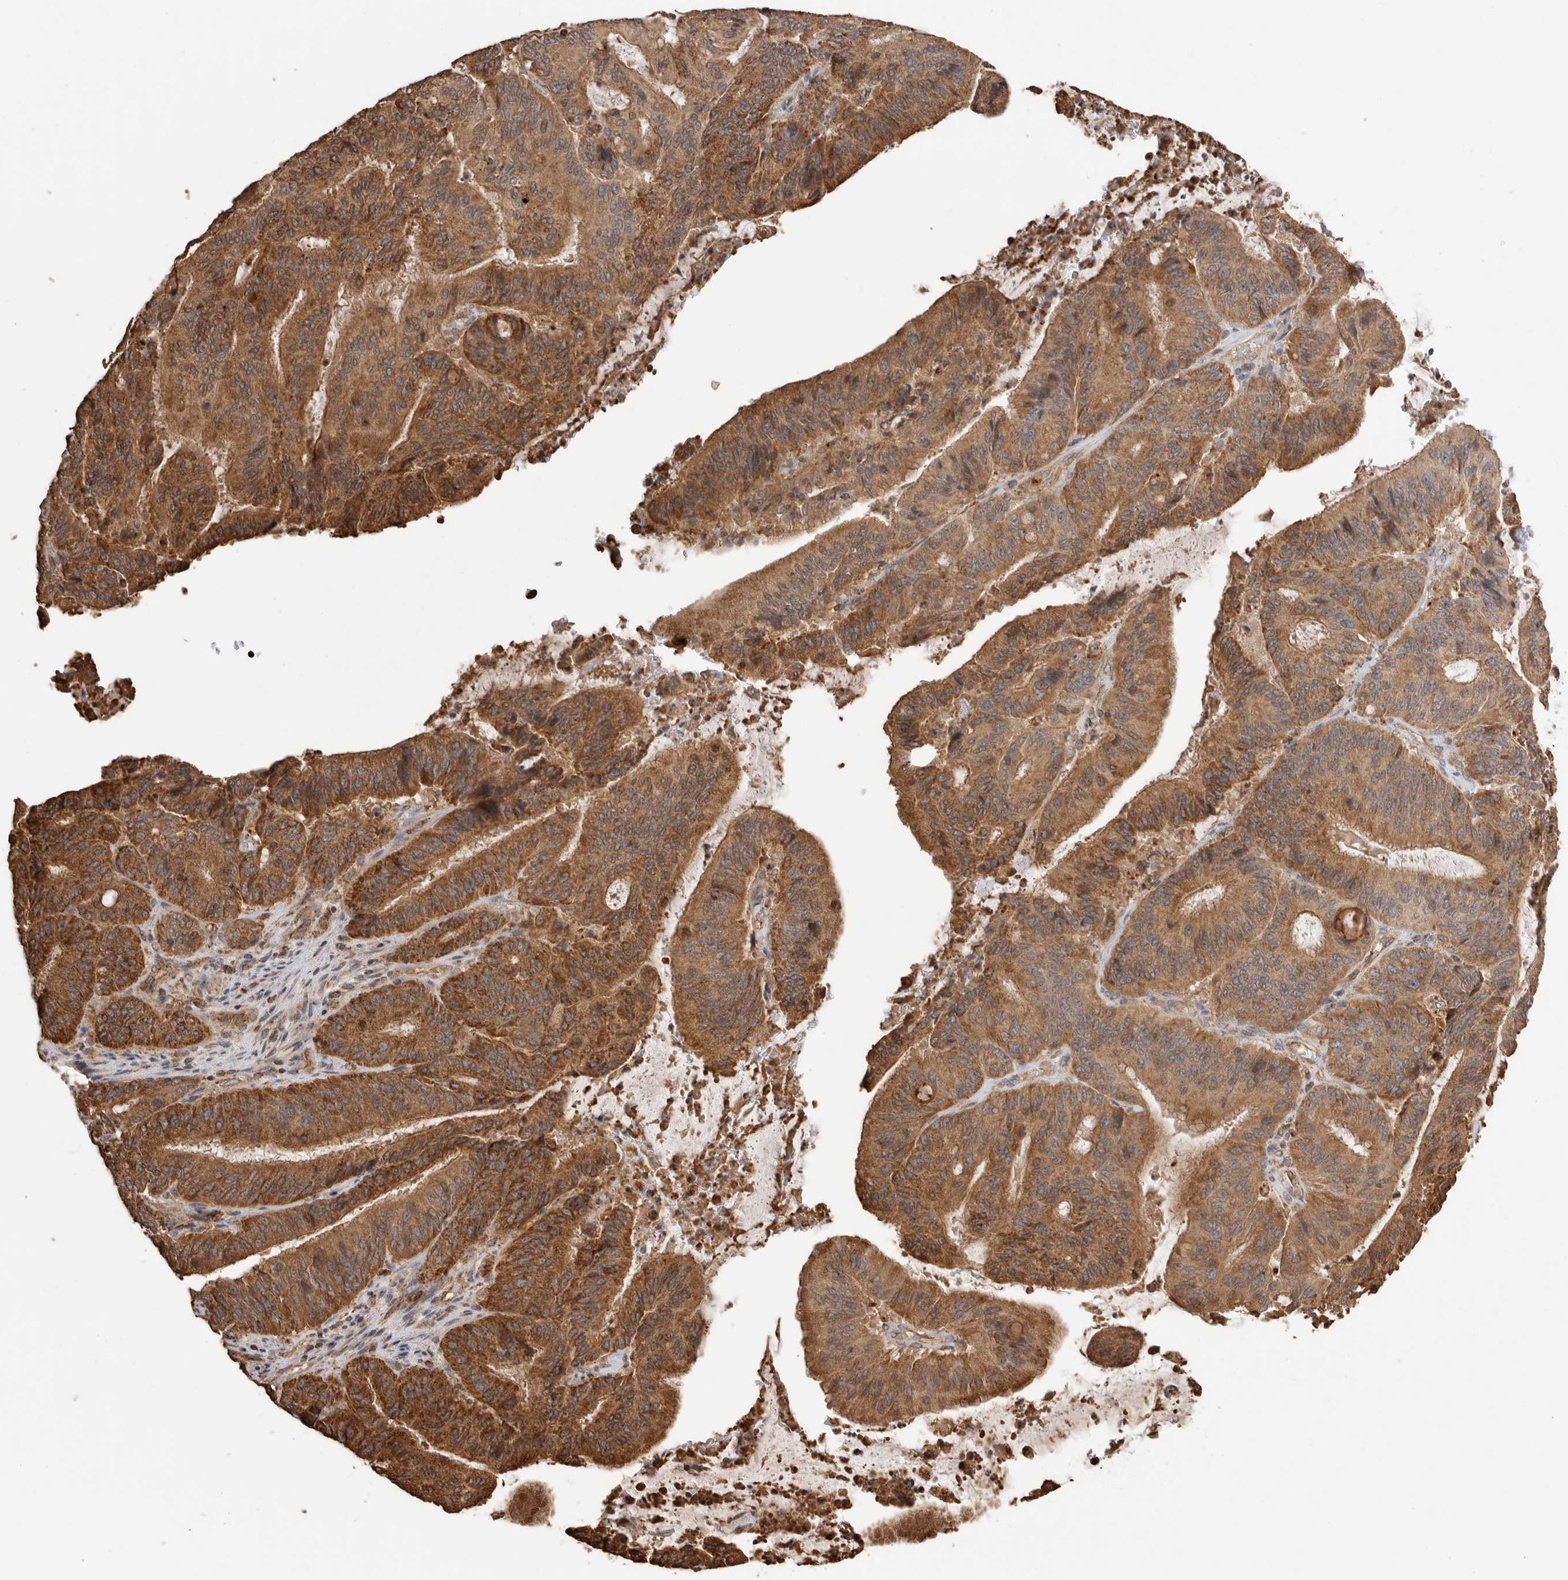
{"staining": {"intensity": "strong", "quantity": ">75%", "location": "cytoplasmic/membranous"}, "tissue": "liver cancer", "cell_type": "Tumor cells", "image_type": "cancer", "snomed": [{"axis": "morphology", "description": "Normal tissue, NOS"}, {"axis": "morphology", "description": "Cholangiocarcinoma"}, {"axis": "topography", "description": "Liver"}, {"axis": "topography", "description": "Peripheral nerve tissue"}], "caption": "Strong cytoplasmic/membranous protein positivity is appreciated in about >75% of tumor cells in cholangiocarcinoma (liver). Nuclei are stained in blue.", "gene": "IMMP2L", "patient": {"sex": "female", "age": 73}}